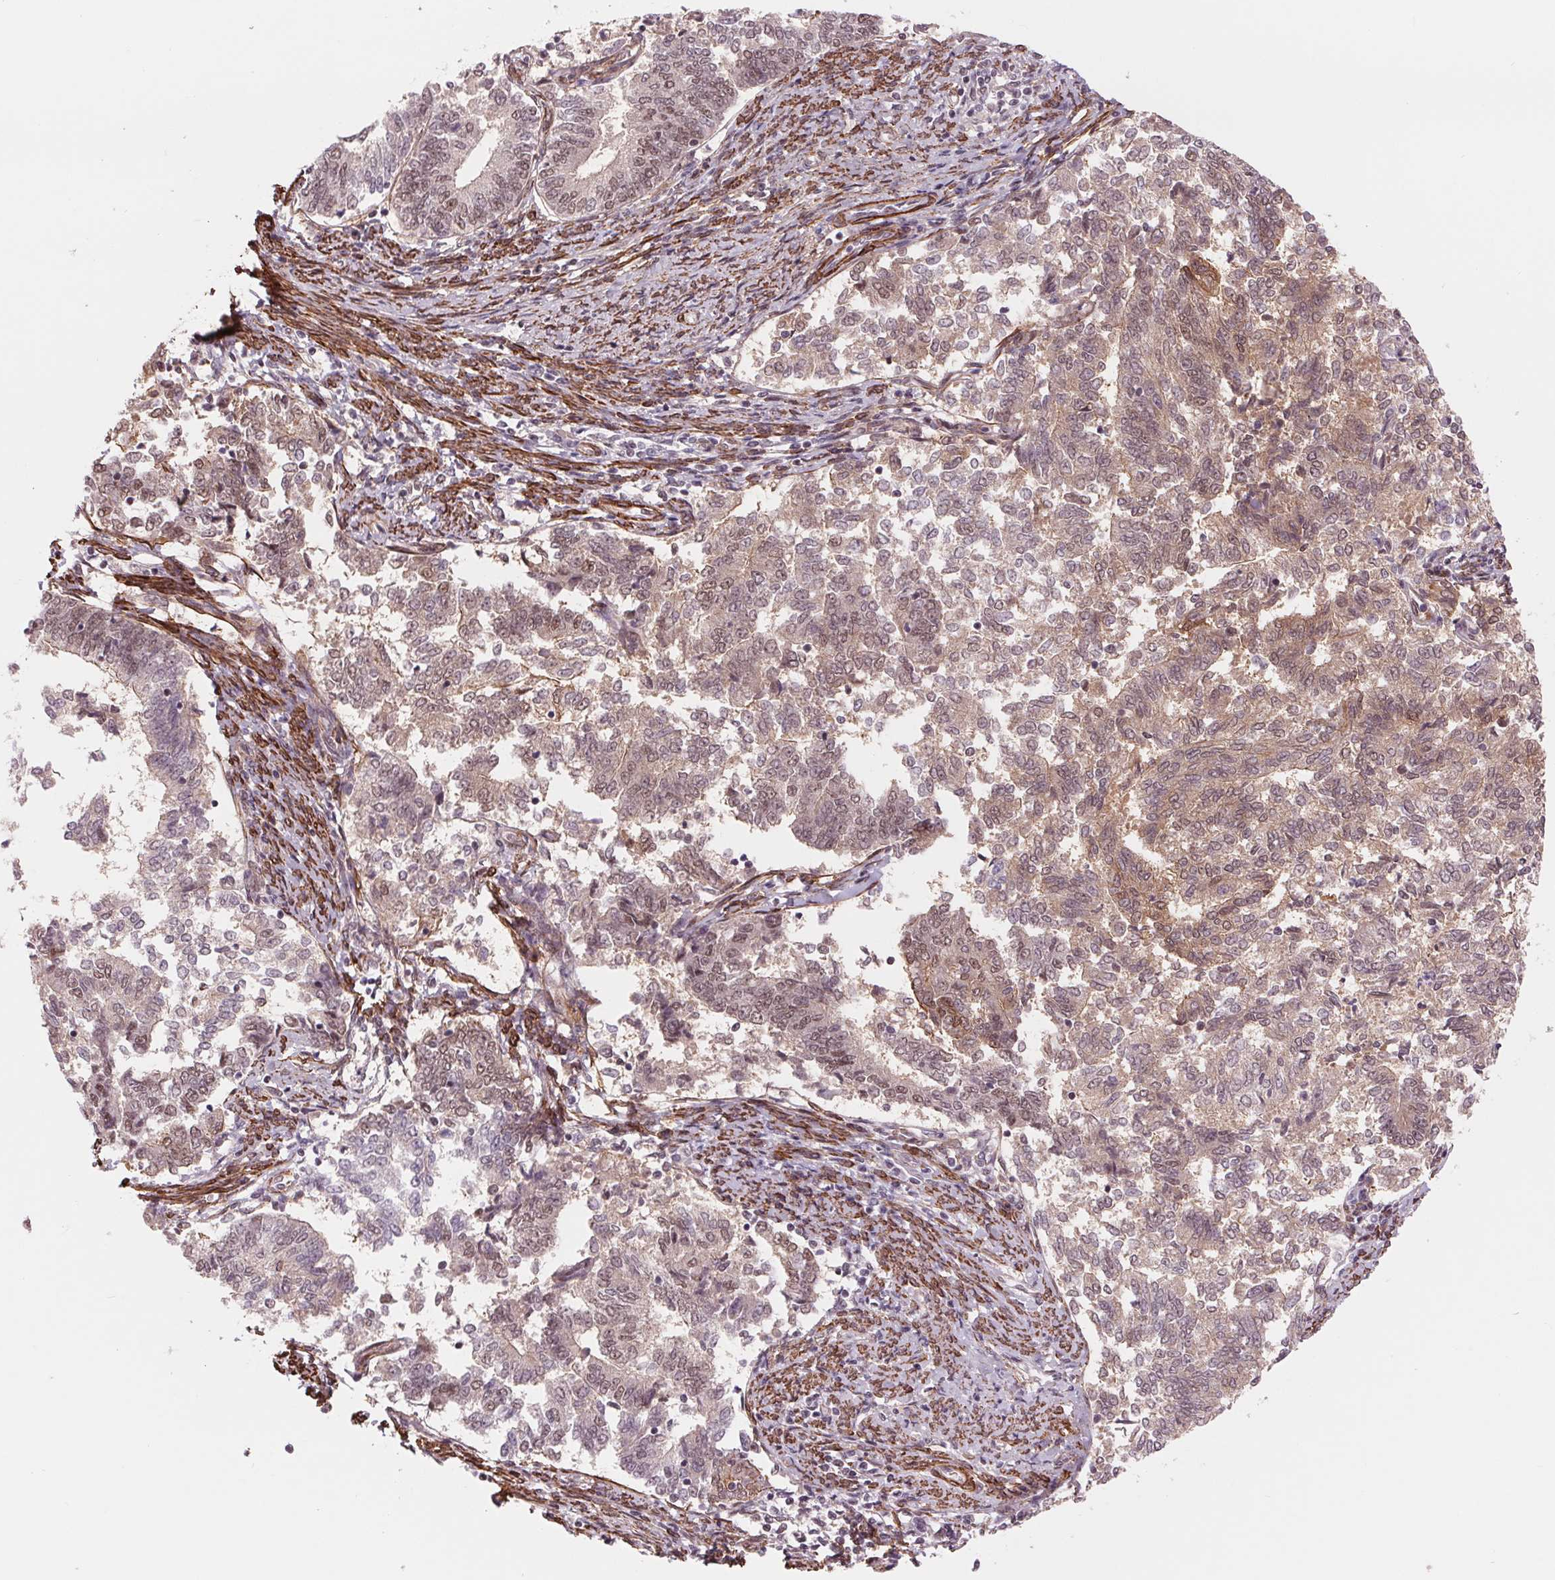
{"staining": {"intensity": "moderate", "quantity": "25%-75%", "location": "cytoplasmic/membranous,nuclear"}, "tissue": "endometrial cancer", "cell_type": "Tumor cells", "image_type": "cancer", "snomed": [{"axis": "morphology", "description": "Adenocarcinoma, NOS"}, {"axis": "topography", "description": "Endometrium"}], "caption": "Immunohistochemical staining of human endometrial cancer (adenocarcinoma) displays medium levels of moderate cytoplasmic/membranous and nuclear staining in about 25%-75% of tumor cells.", "gene": "BCAT1", "patient": {"sex": "female", "age": 65}}